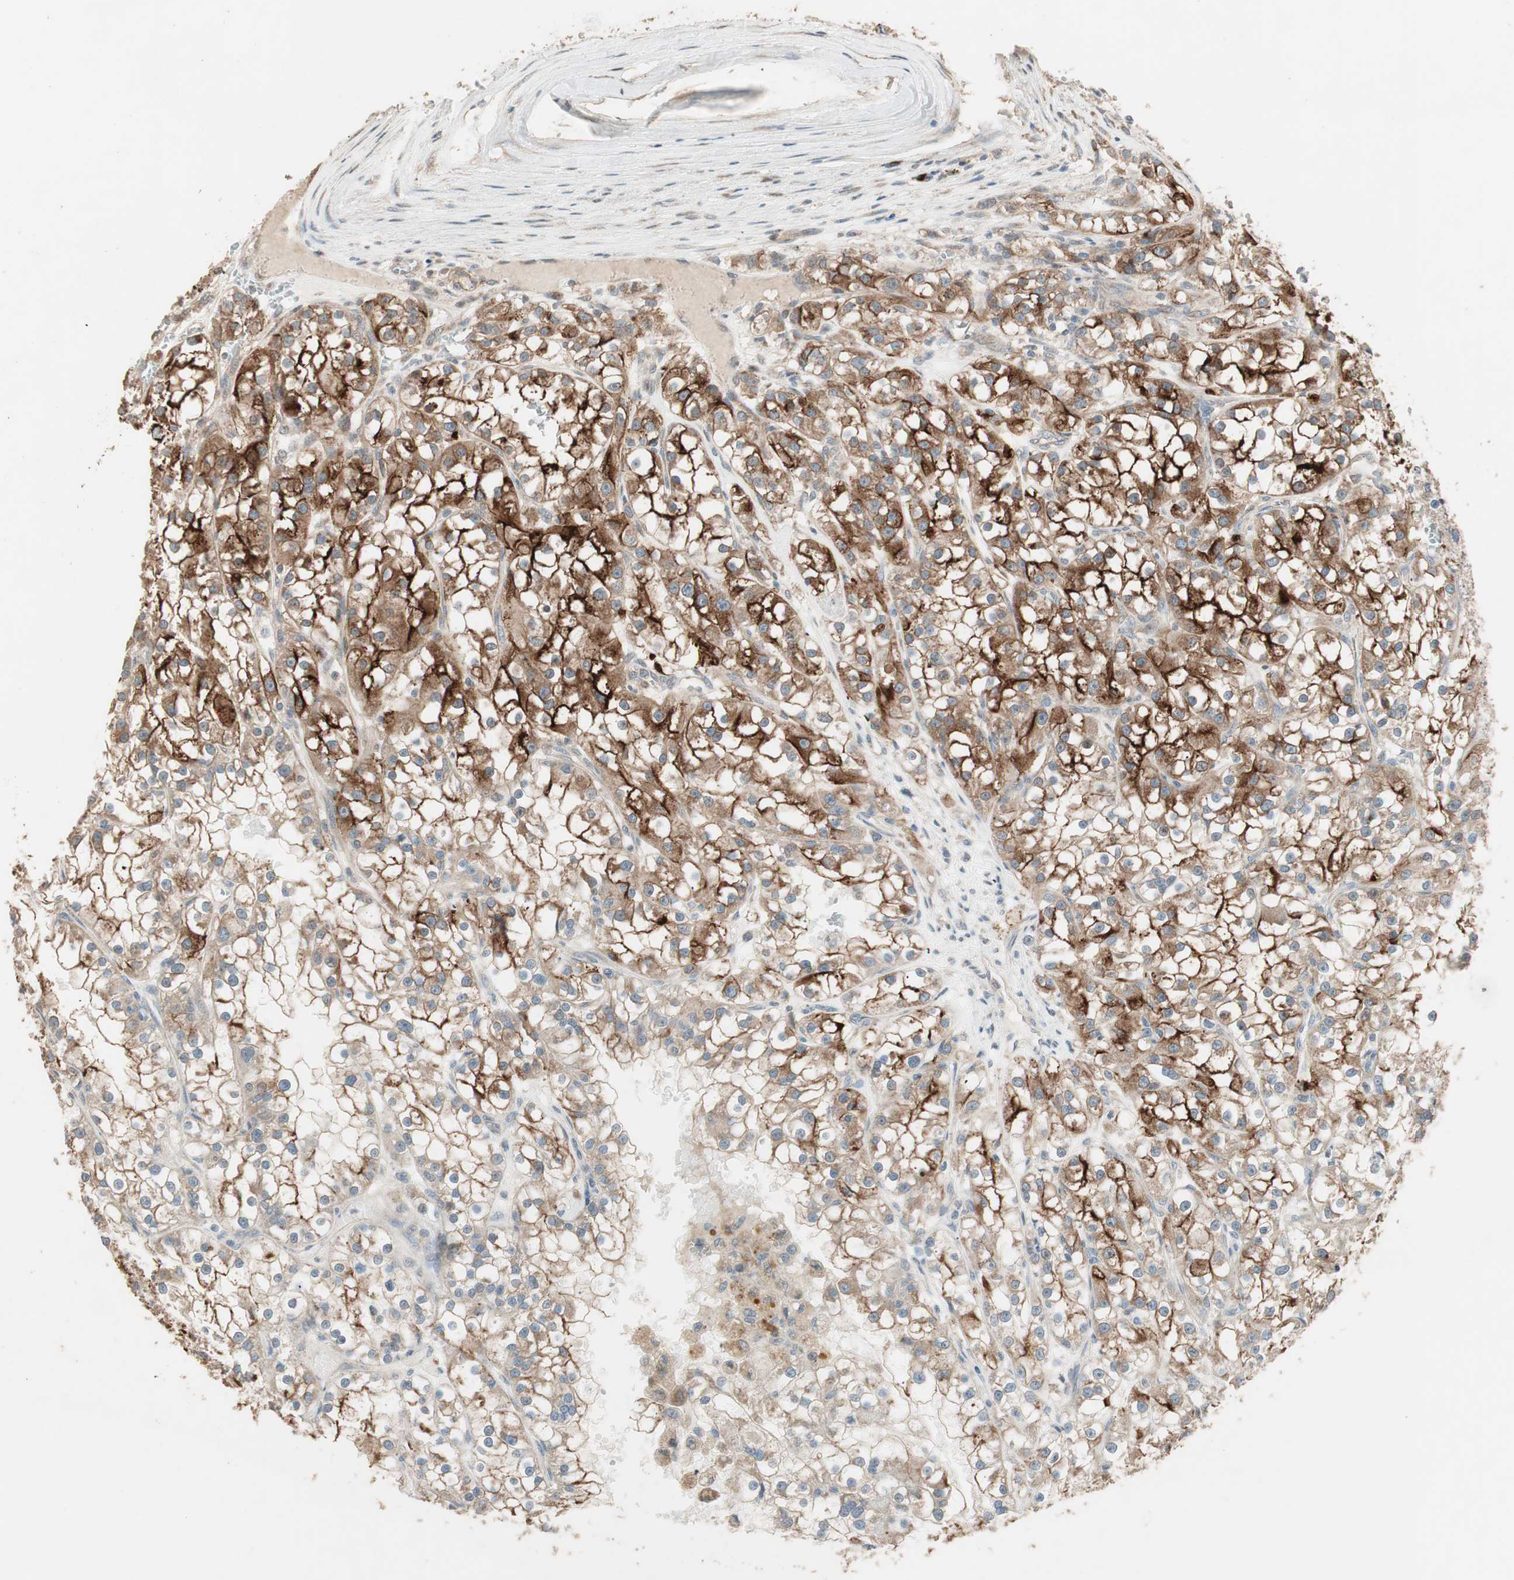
{"staining": {"intensity": "strong", "quantity": ">75%", "location": "cytoplasmic/membranous"}, "tissue": "renal cancer", "cell_type": "Tumor cells", "image_type": "cancer", "snomed": [{"axis": "morphology", "description": "Adenocarcinoma, NOS"}, {"axis": "topography", "description": "Kidney"}], "caption": "Immunohistochemical staining of renal cancer (adenocarcinoma) demonstrates high levels of strong cytoplasmic/membranous staining in approximately >75% of tumor cells. The protein of interest is shown in brown color, while the nuclei are stained blue.", "gene": "RARRES1", "patient": {"sex": "female", "age": 52}}